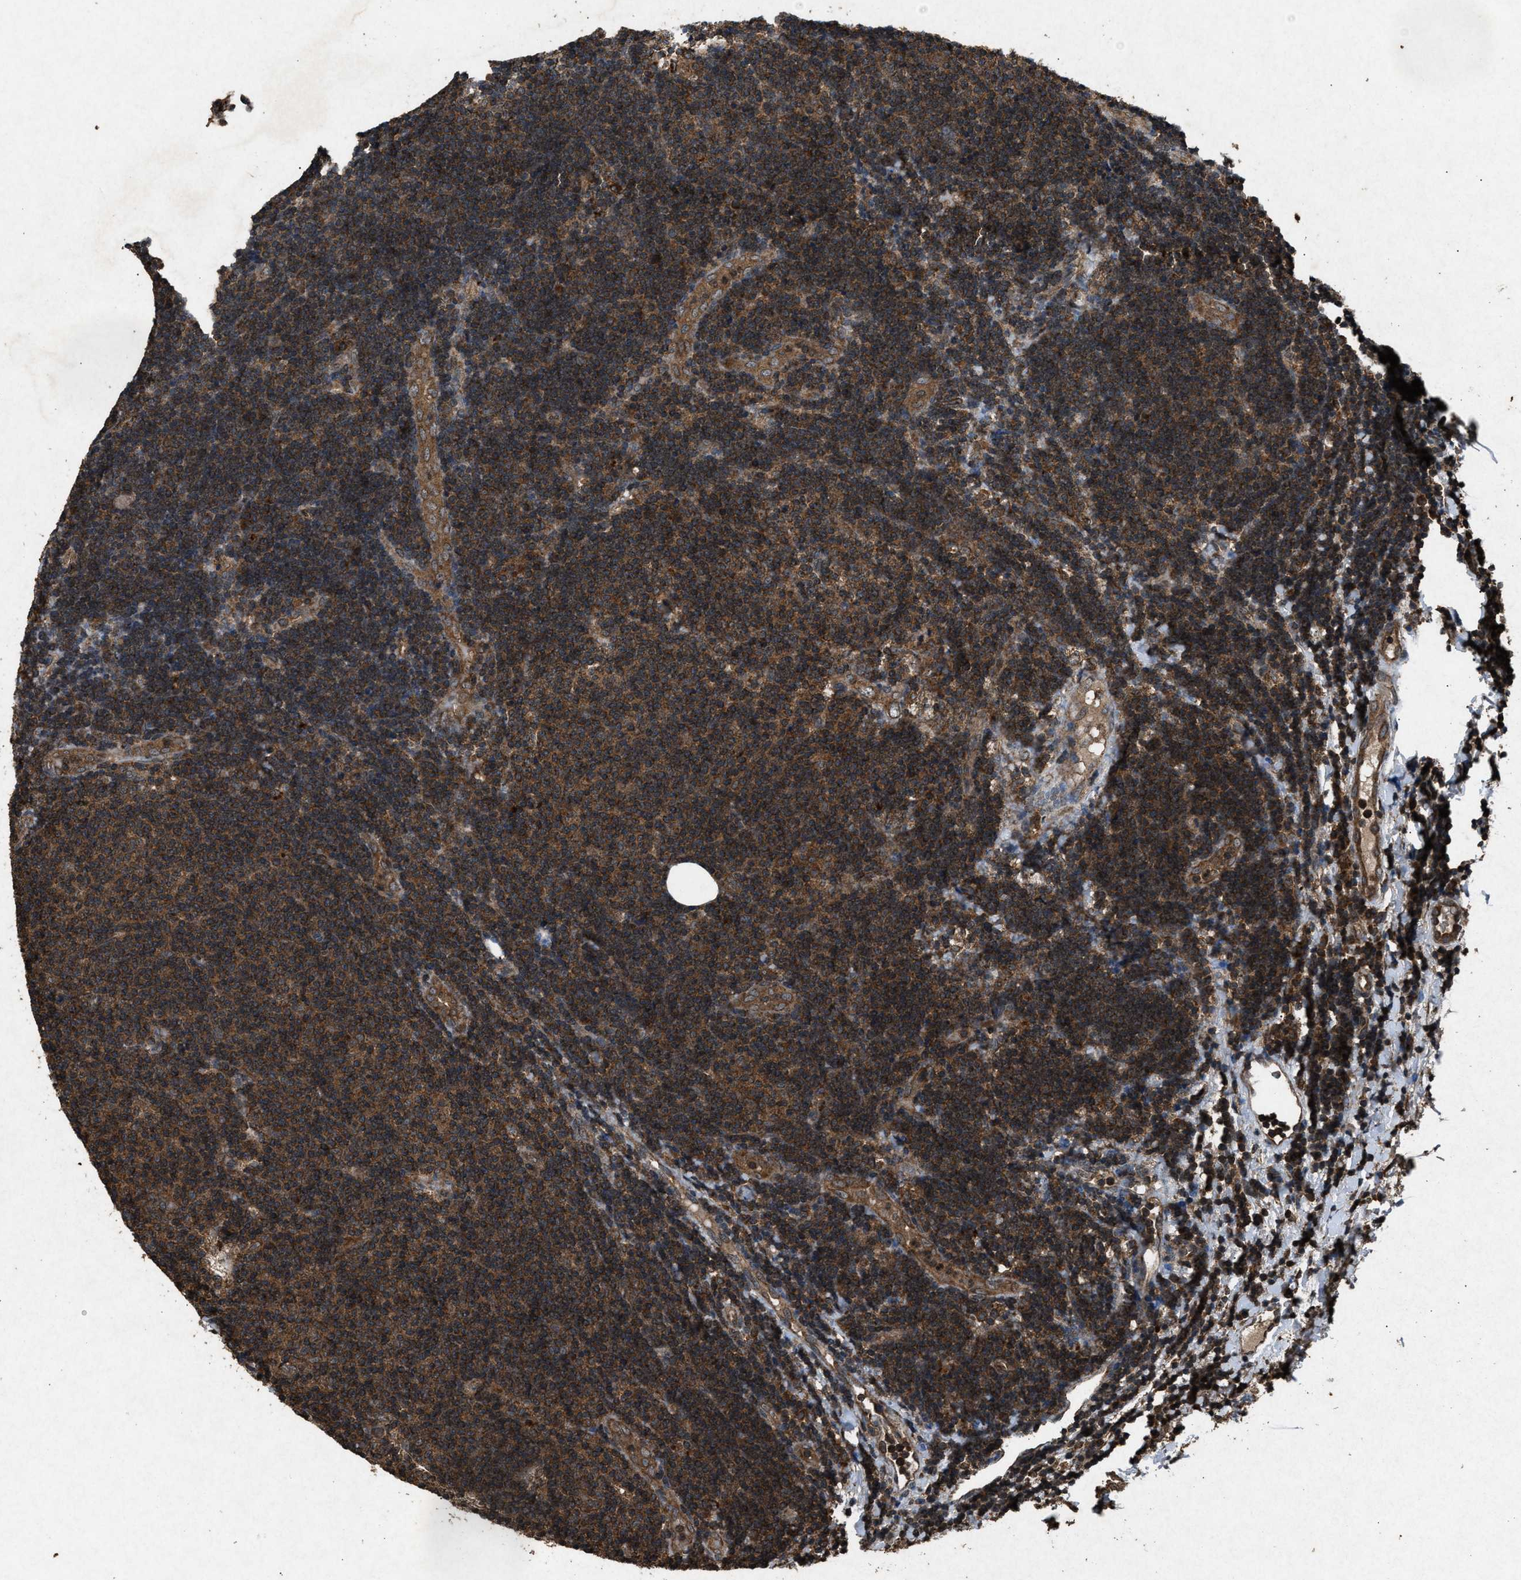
{"staining": {"intensity": "moderate", "quantity": ">75%", "location": "cytoplasmic/membranous"}, "tissue": "lymphoma", "cell_type": "Tumor cells", "image_type": "cancer", "snomed": [{"axis": "morphology", "description": "Malignant lymphoma, non-Hodgkin's type, Low grade"}, {"axis": "topography", "description": "Lymph node"}], "caption": "High-power microscopy captured an immunohistochemistry histopathology image of low-grade malignant lymphoma, non-Hodgkin's type, revealing moderate cytoplasmic/membranous staining in about >75% of tumor cells.", "gene": "OAS1", "patient": {"sex": "male", "age": 83}}